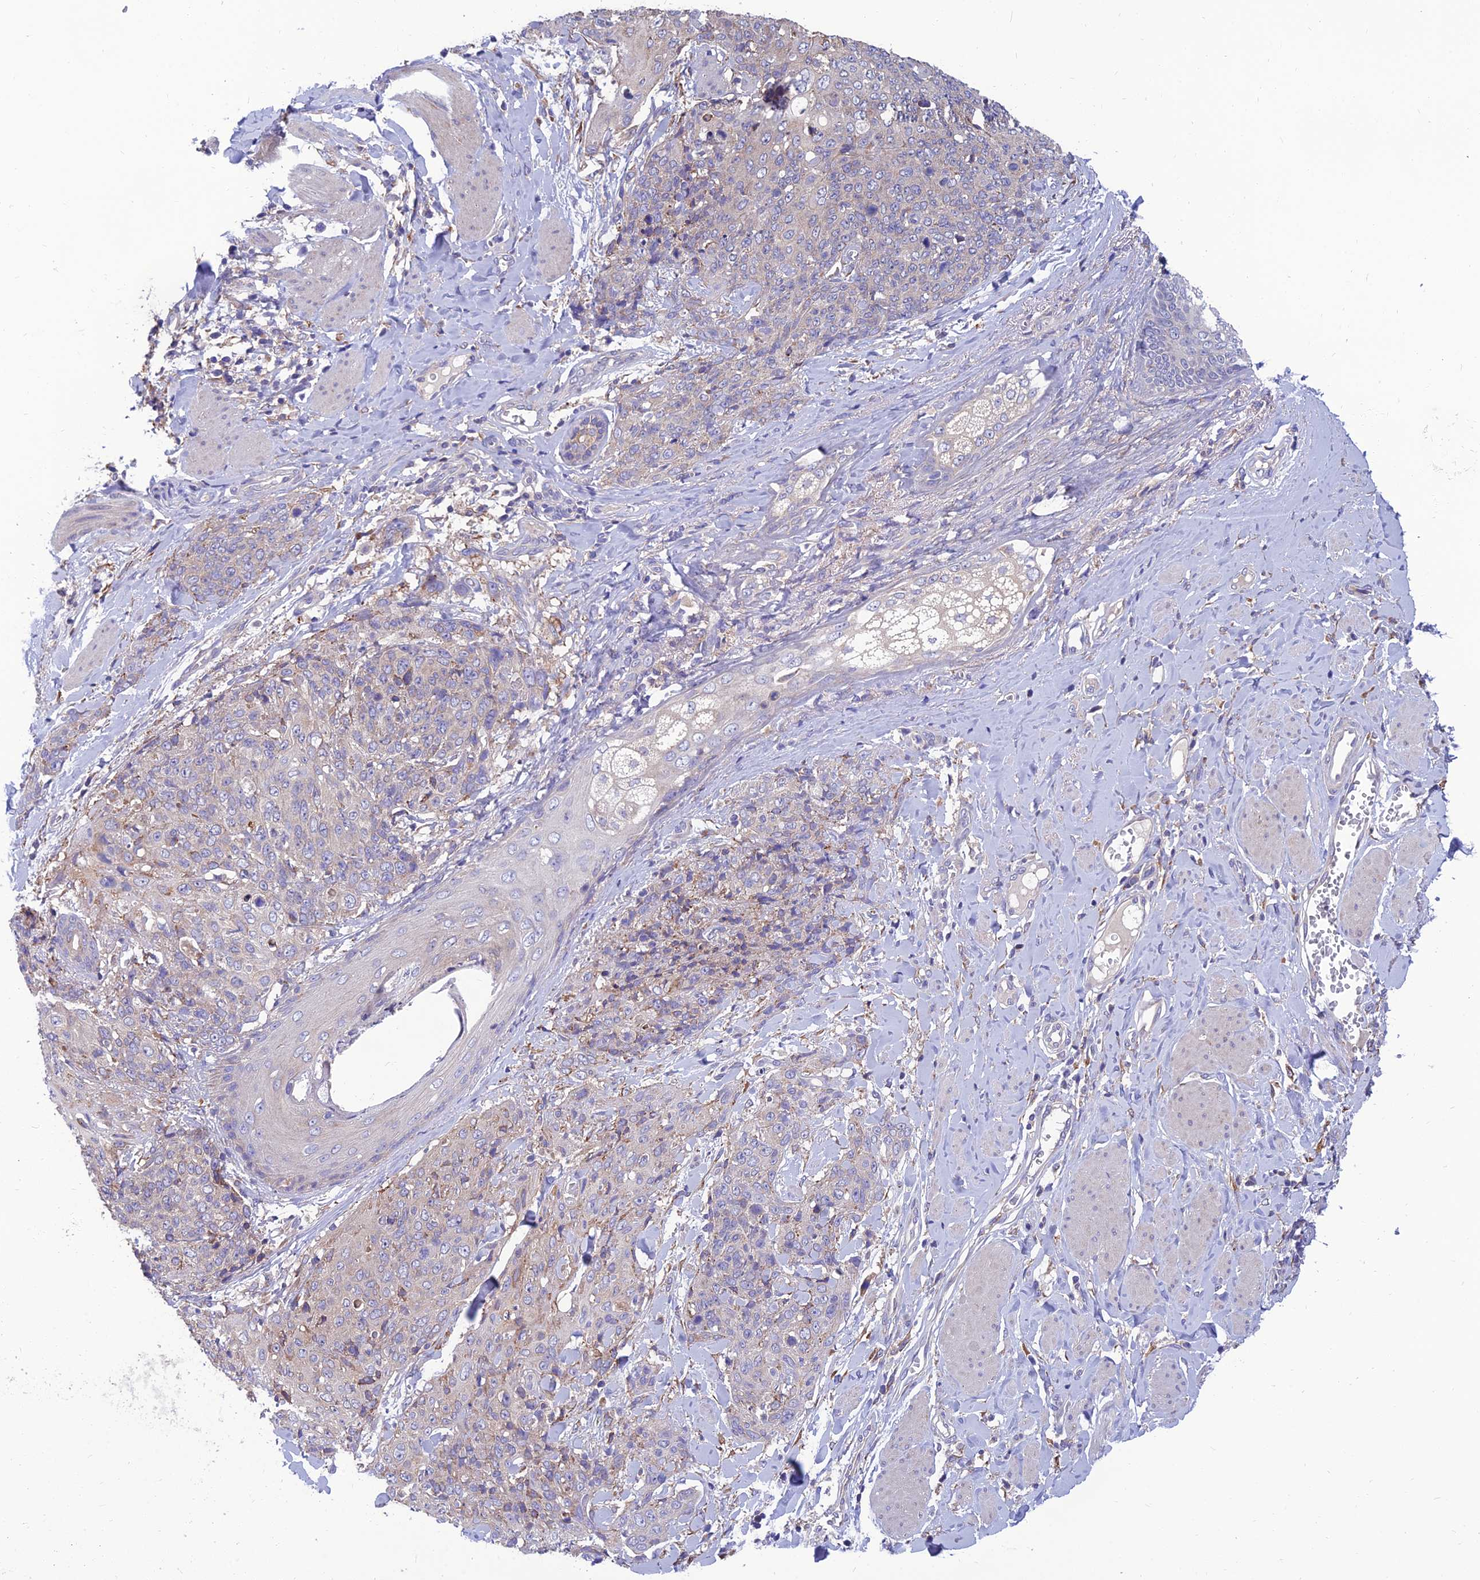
{"staining": {"intensity": "negative", "quantity": "none", "location": "none"}, "tissue": "skin cancer", "cell_type": "Tumor cells", "image_type": "cancer", "snomed": [{"axis": "morphology", "description": "Squamous cell carcinoma, NOS"}, {"axis": "topography", "description": "Skin"}, {"axis": "topography", "description": "Vulva"}], "caption": "Immunohistochemical staining of human skin cancer (squamous cell carcinoma) reveals no significant staining in tumor cells.", "gene": "UMAD1", "patient": {"sex": "female", "age": 85}}